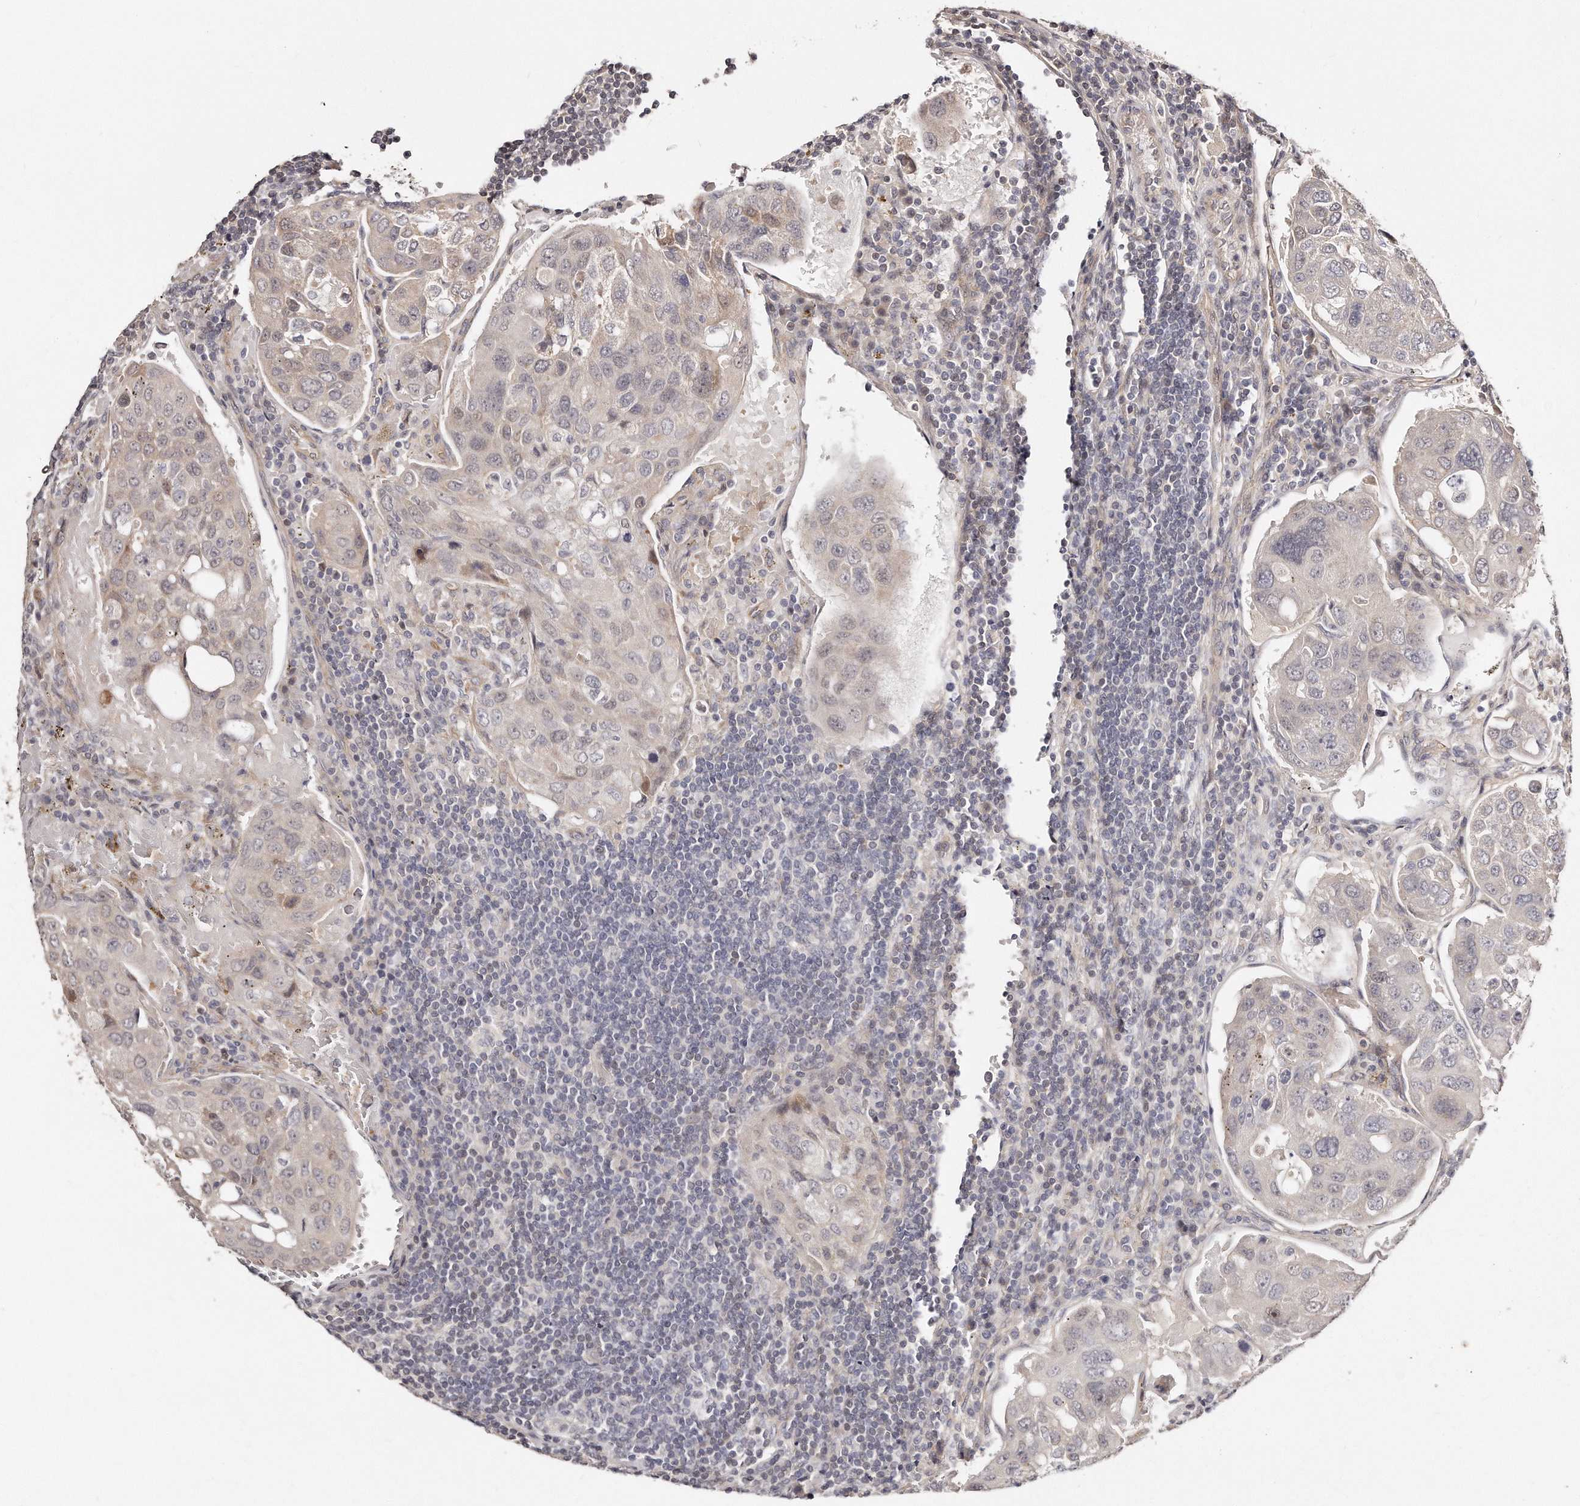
{"staining": {"intensity": "negative", "quantity": "none", "location": "none"}, "tissue": "urothelial cancer", "cell_type": "Tumor cells", "image_type": "cancer", "snomed": [{"axis": "morphology", "description": "Urothelial carcinoma, High grade"}, {"axis": "topography", "description": "Lymph node"}, {"axis": "topography", "description": "Urinary bladder"}], "caption": "Immunohistochemical staining of urothelial cancer reveals no significant expression in tumor cells.", "gene": "CASZ1", "patient": {"sex": "male", "age": 51}}